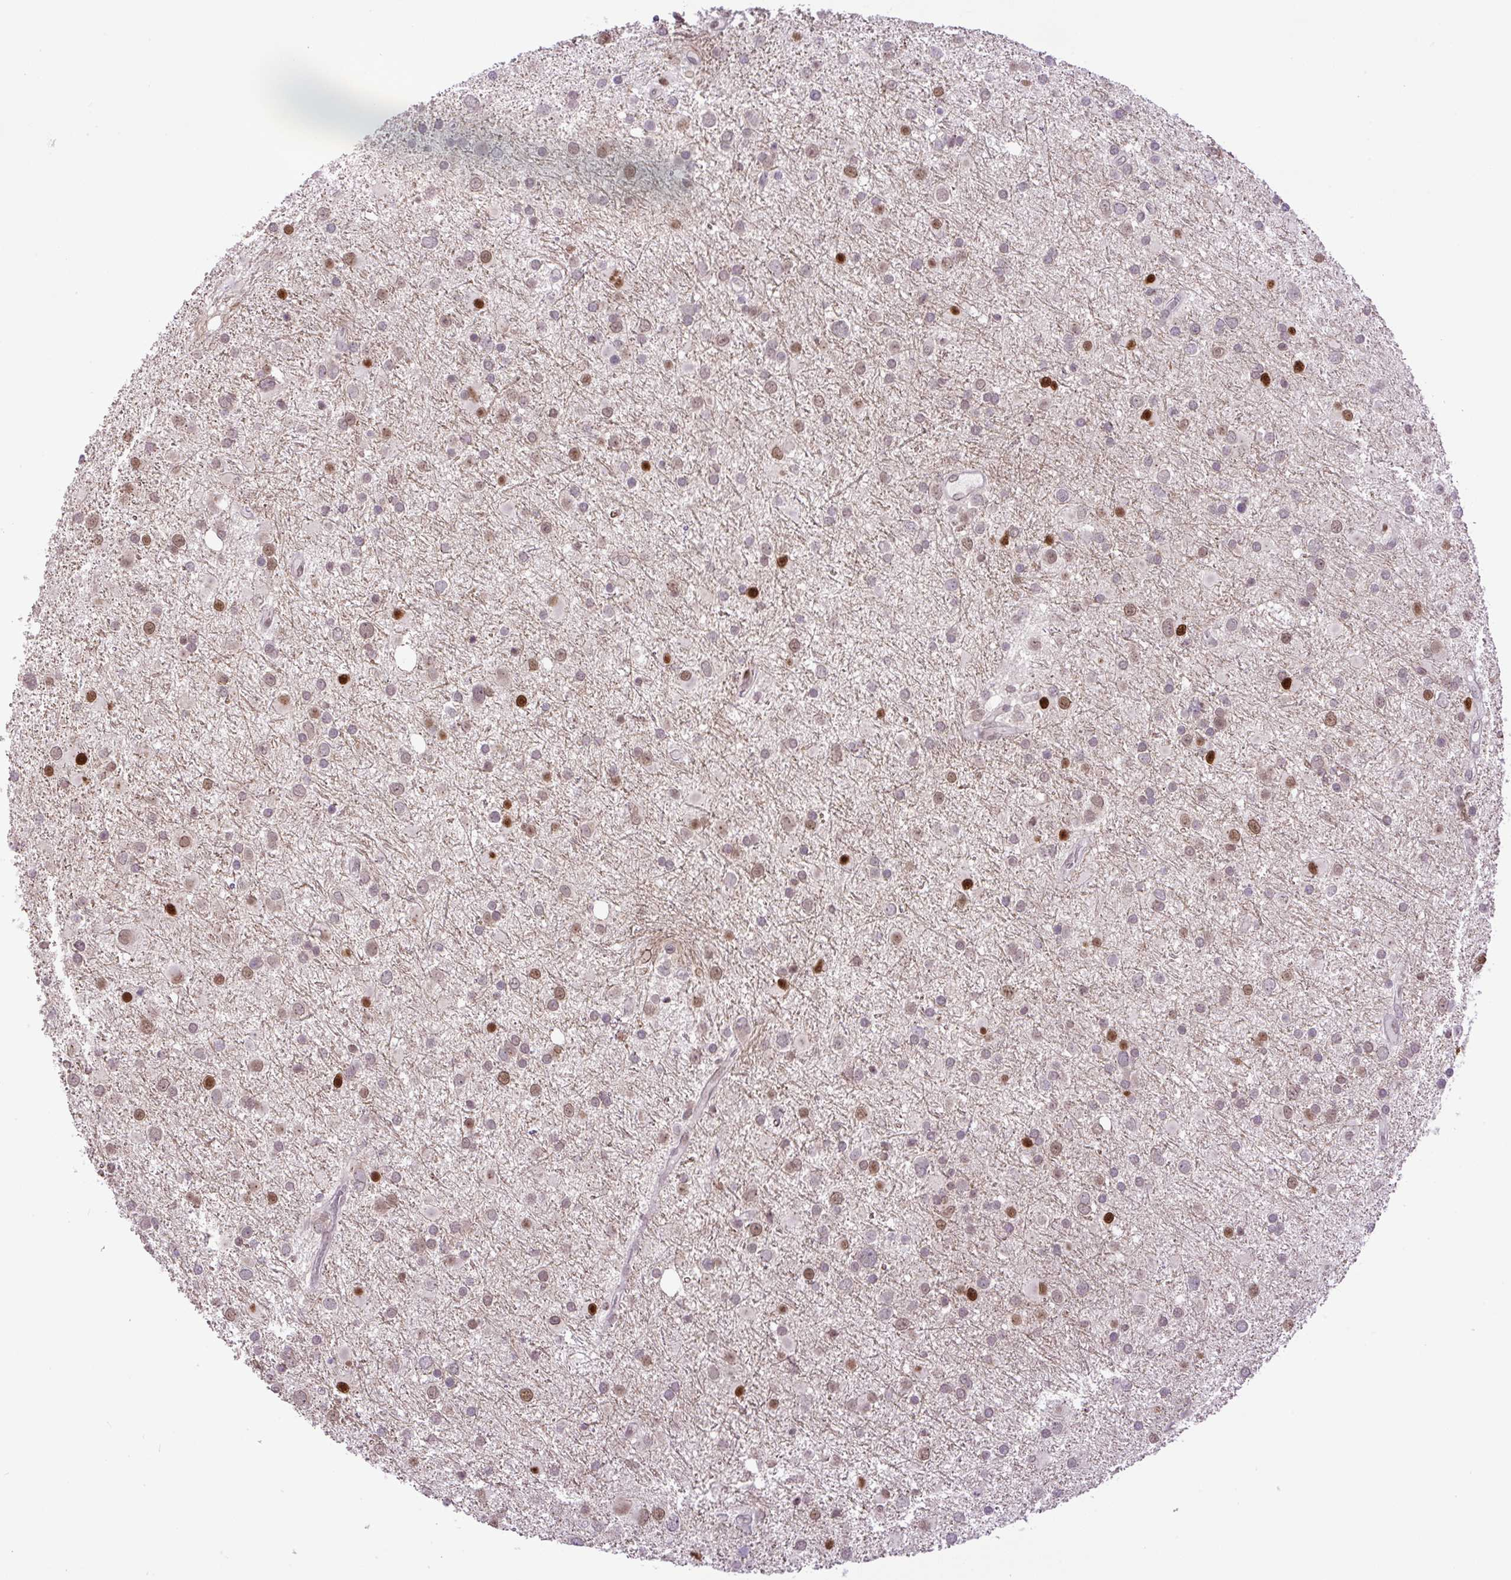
{"staining": {"intensity": "moderate", "quantity": "<25%", "location": "nuclear"}, "tissue": "glioma", "cell_type": "Tumor cells", "image_type": "cancer", "snomed": [{"axis": "morphology", "description": "Glioma, malignant, Low grade"}, {"axis": "topography", "description": "Brain"}], "caption": "Approximately <25% of tumor cells in glioma demonstrate moderate nuclear protein positivity as visualized by brown immunohistochemical staining.", "gene": "KPNA1", "patient": {"sex": "female", "age": 32}}